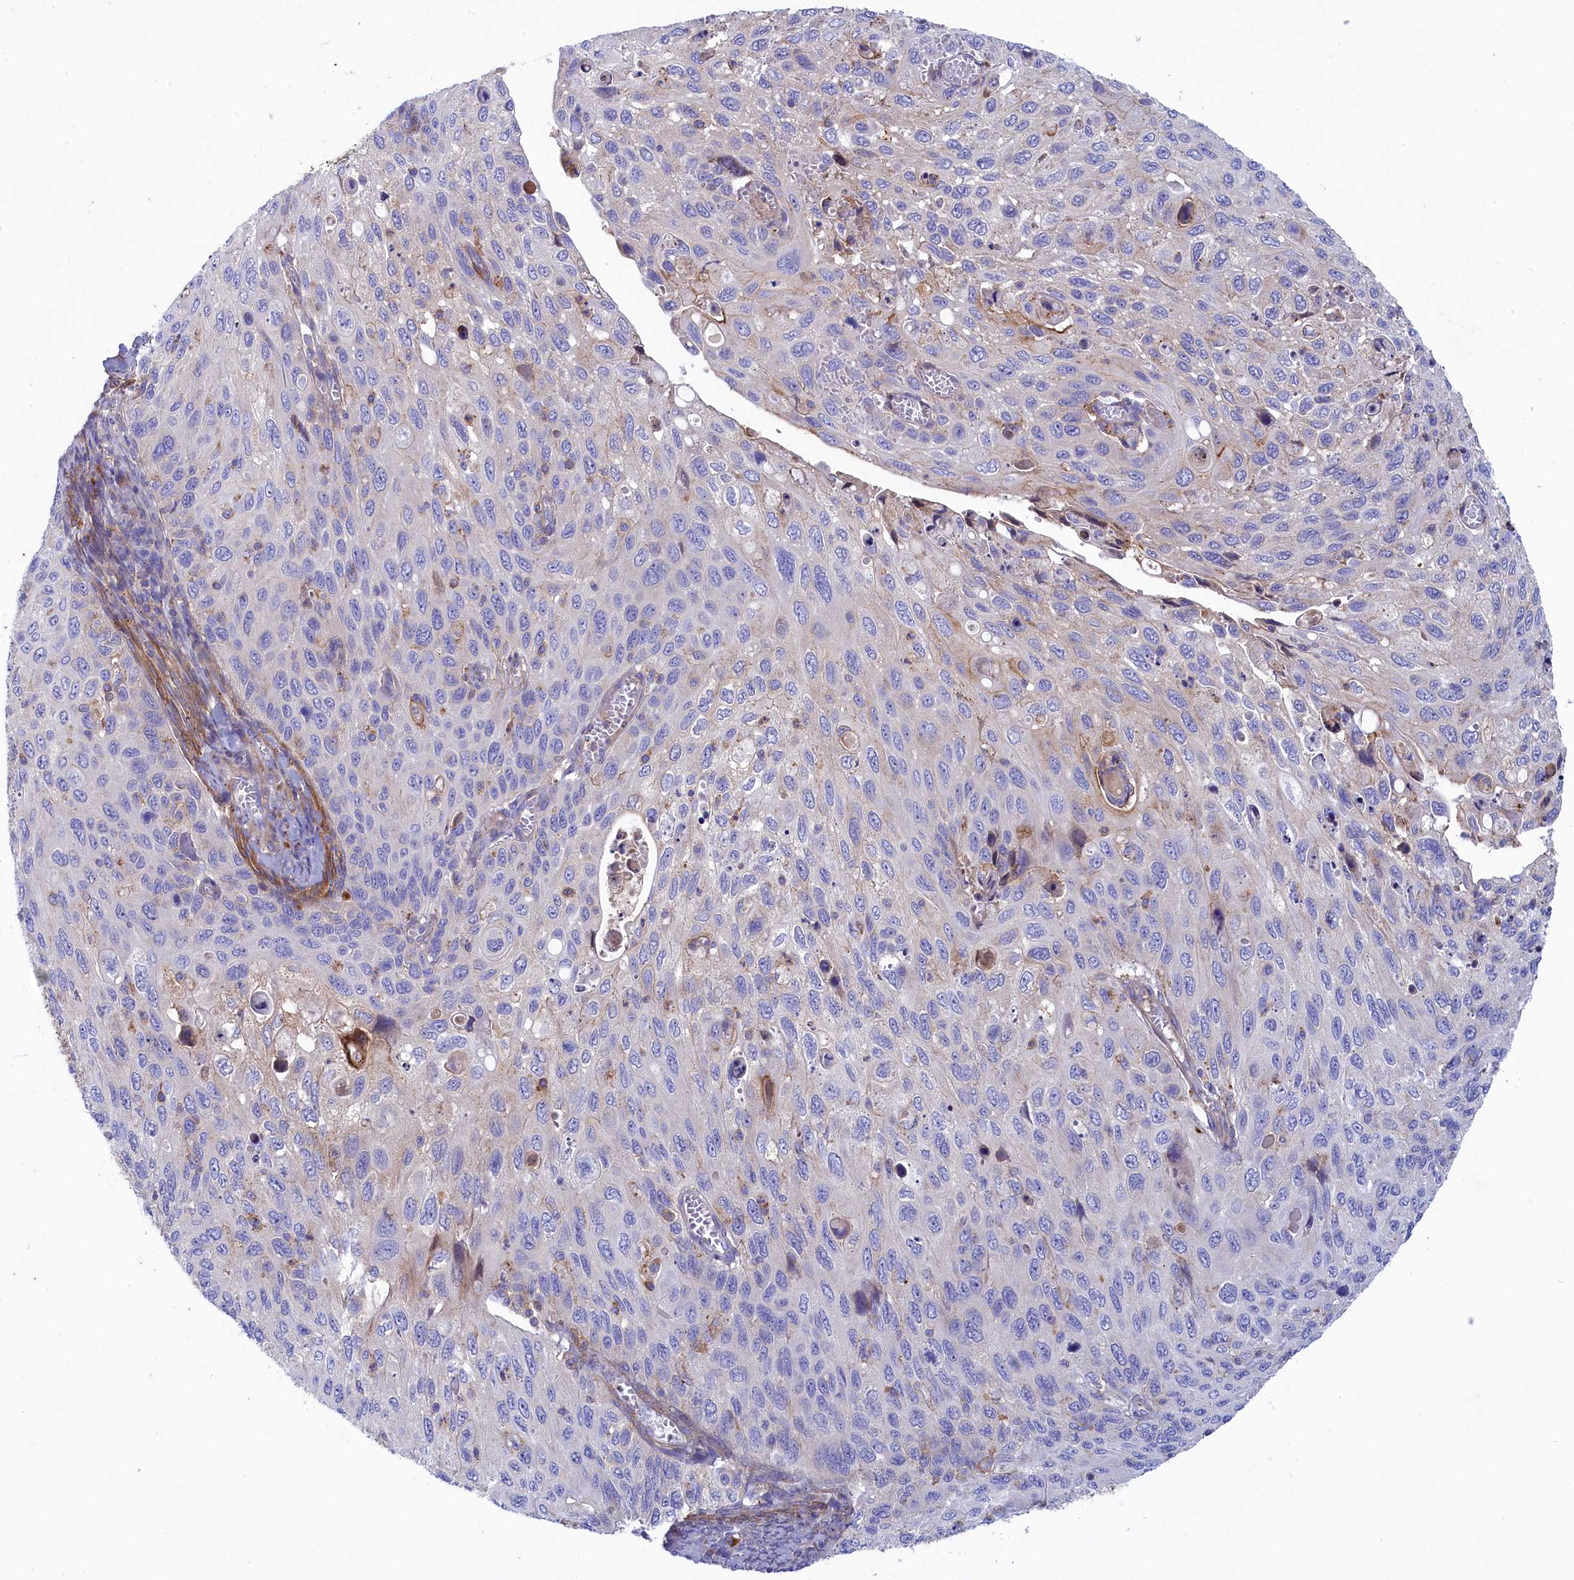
{"staining": {"intensity": "negative", "quantity": "none", "location": "none"}, "tissue": "cervical cancer", "cell_type": "Tumor cells", "image_type": "cancer", "snomed": [{"axis": "morphology", "description": "Squamous cell carcinoma, NOS"}, {"axis": "topography", "description": "Cervix"}], "caption": "High power microscopy photomicrograph of an immunohistochemistry image of cervical squamous cell carcinoma, revealing no significant positivity in tumor cells.", "gene": "SCAMP4", "patient": {"sex": "female", "age": 70}}